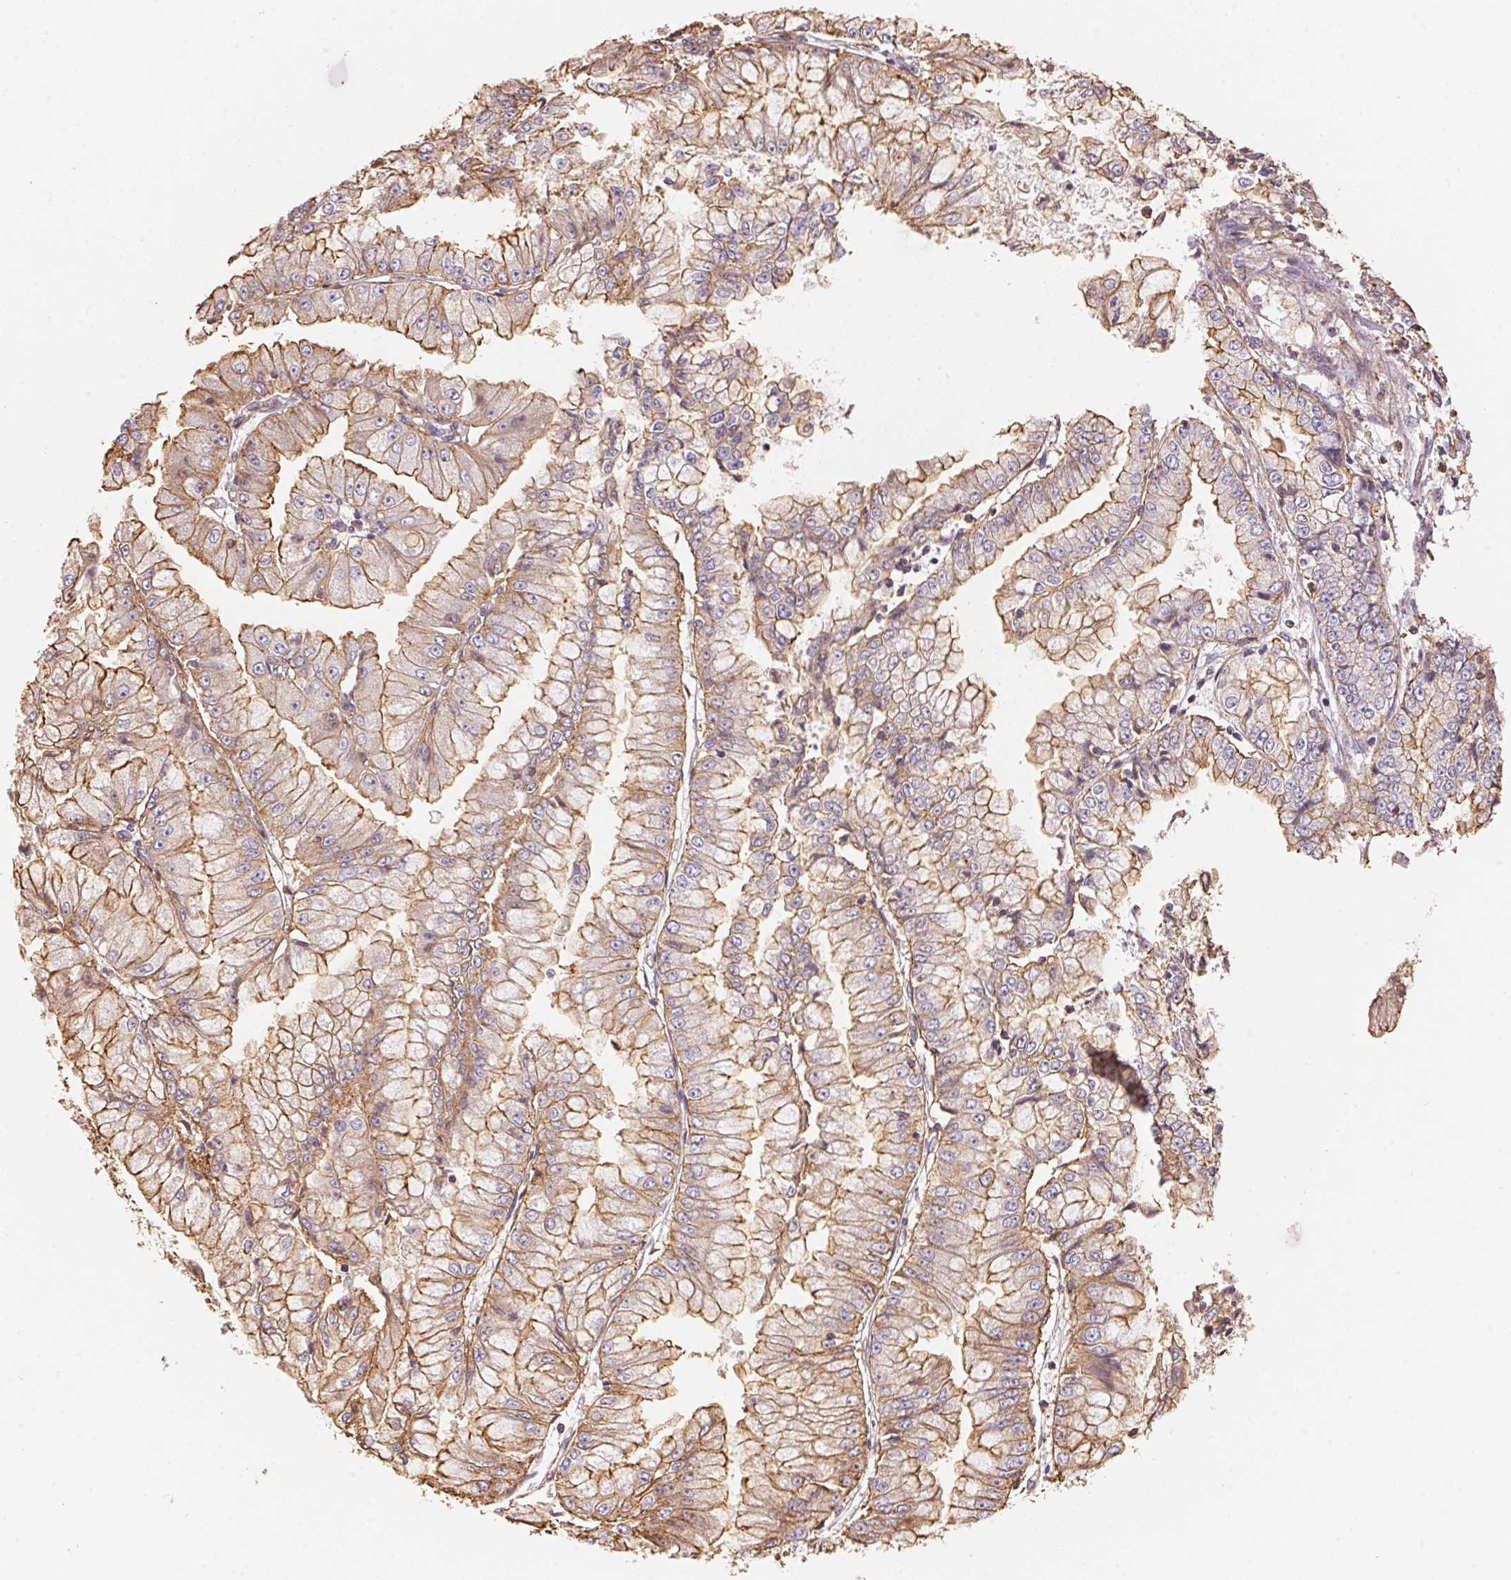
{"staining": {"intensity": "moderate", "quantity": ">75%", "location": "cytoplasmic/membranous"}, "tissue": "stomach cancer", "cell_type": "Tumor cells", "image_type": "cancer", "snomed": [{"axis": "morphology", "description": "Adenocarcinoma, NOS"}, {"axis": "topography", "description": "Stomach, upper"}], "caption": "Stomach cancer stained with a brown dye exhibits moderate cytoplasmic/membranous positive positivity in approximately >75% of tumor cells.", "gene": "FRAS1", "patient": {"sex": "female", "age": 74}}